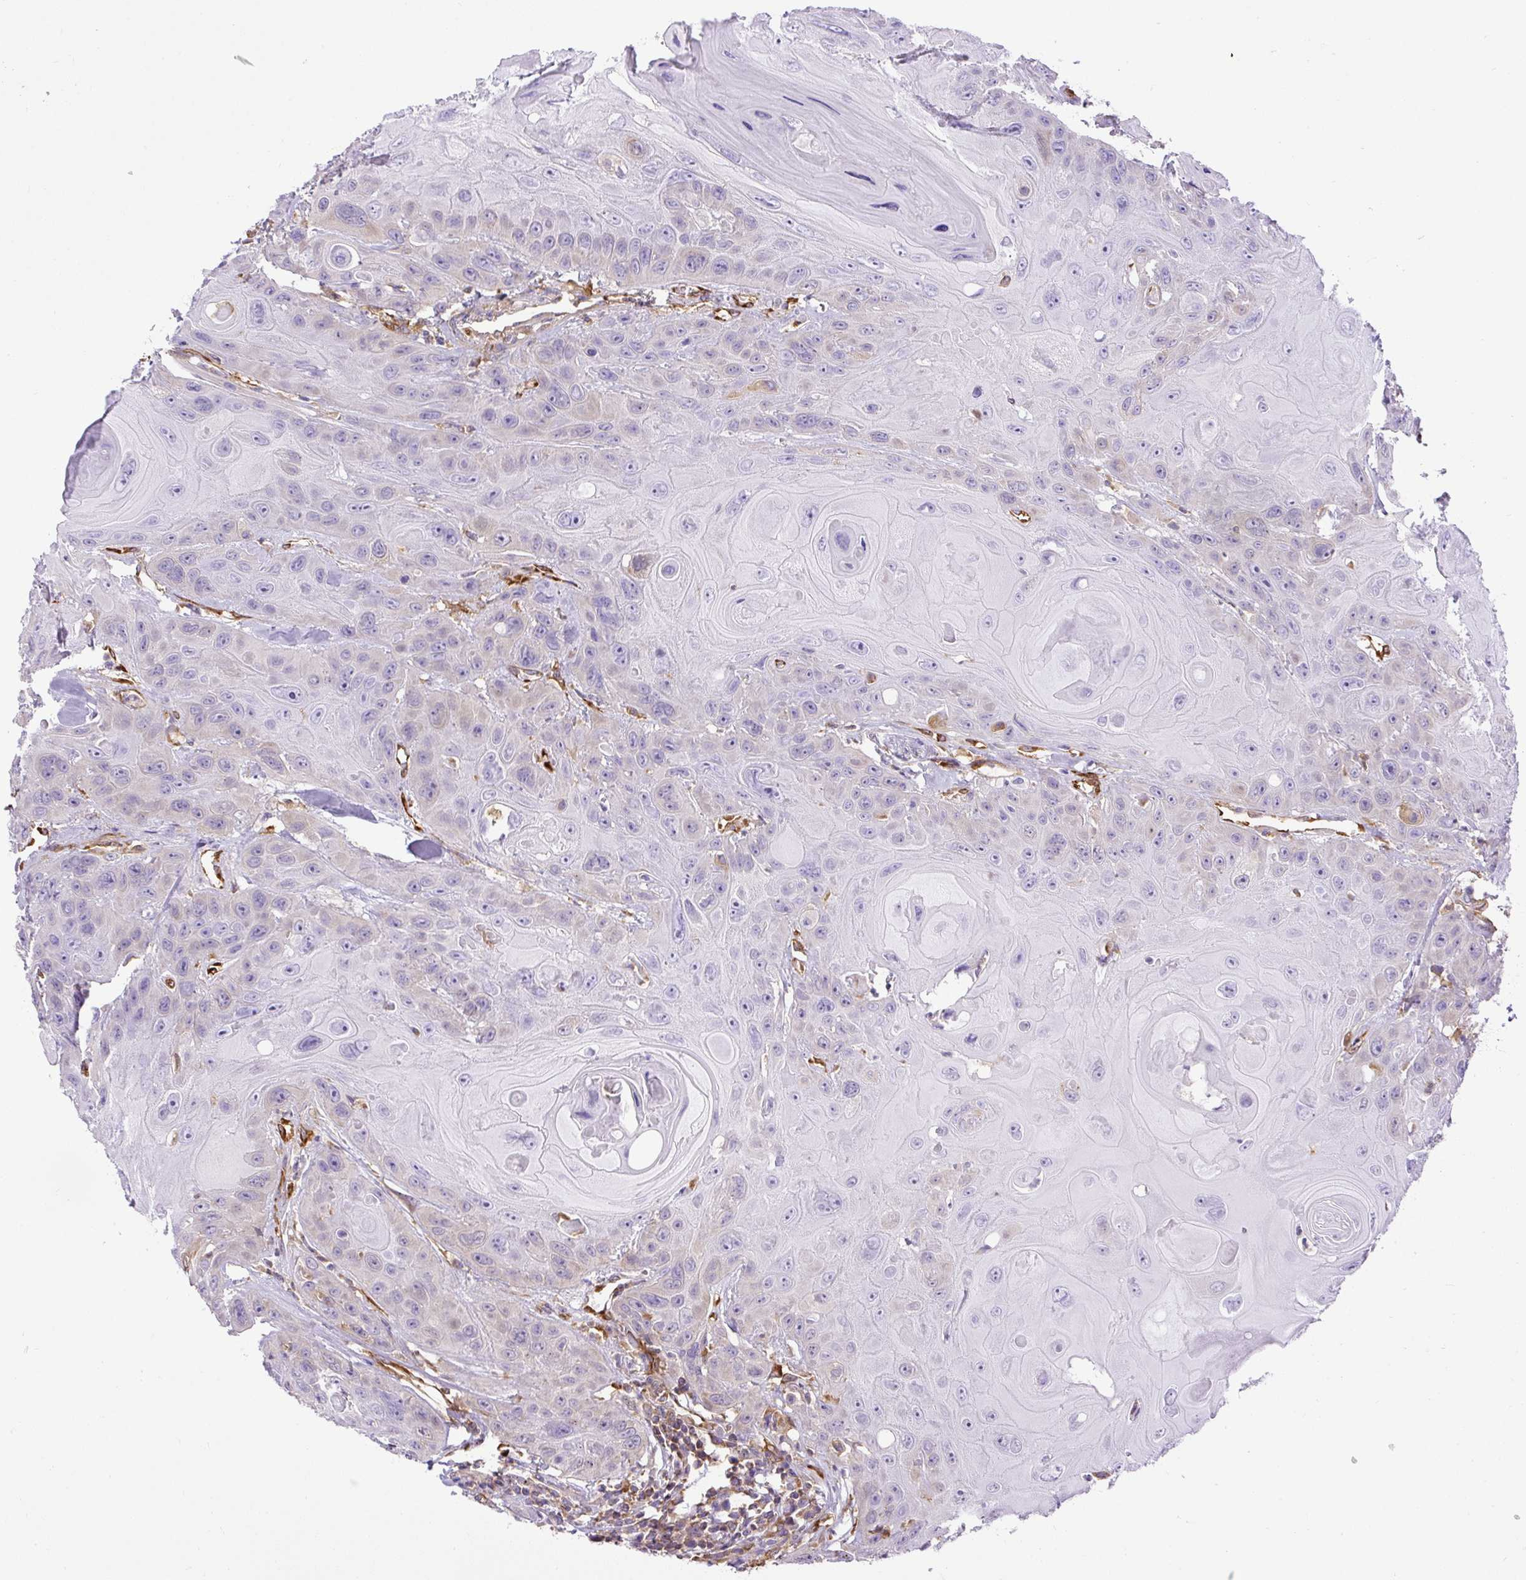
{"staining": {"intensity": "weak", "quantity": "<25%", "location": "cytoplasmic/membranous"}, "tissue": "head and neck cancer", "cell_type": "Tumor cells", "image_type": "cancer", "snomed": [{"axis": "morphology", "description": "Squamous cell carcinoma, NOS"}, {"axis": "topography", "description": "Head-Neck"}], "caption": "Head and neck cancer stained for a protein using IHC displays no expression tumor cells.", "gene": "MAP1S", "patient": {"sex": "female", "age": 59}}